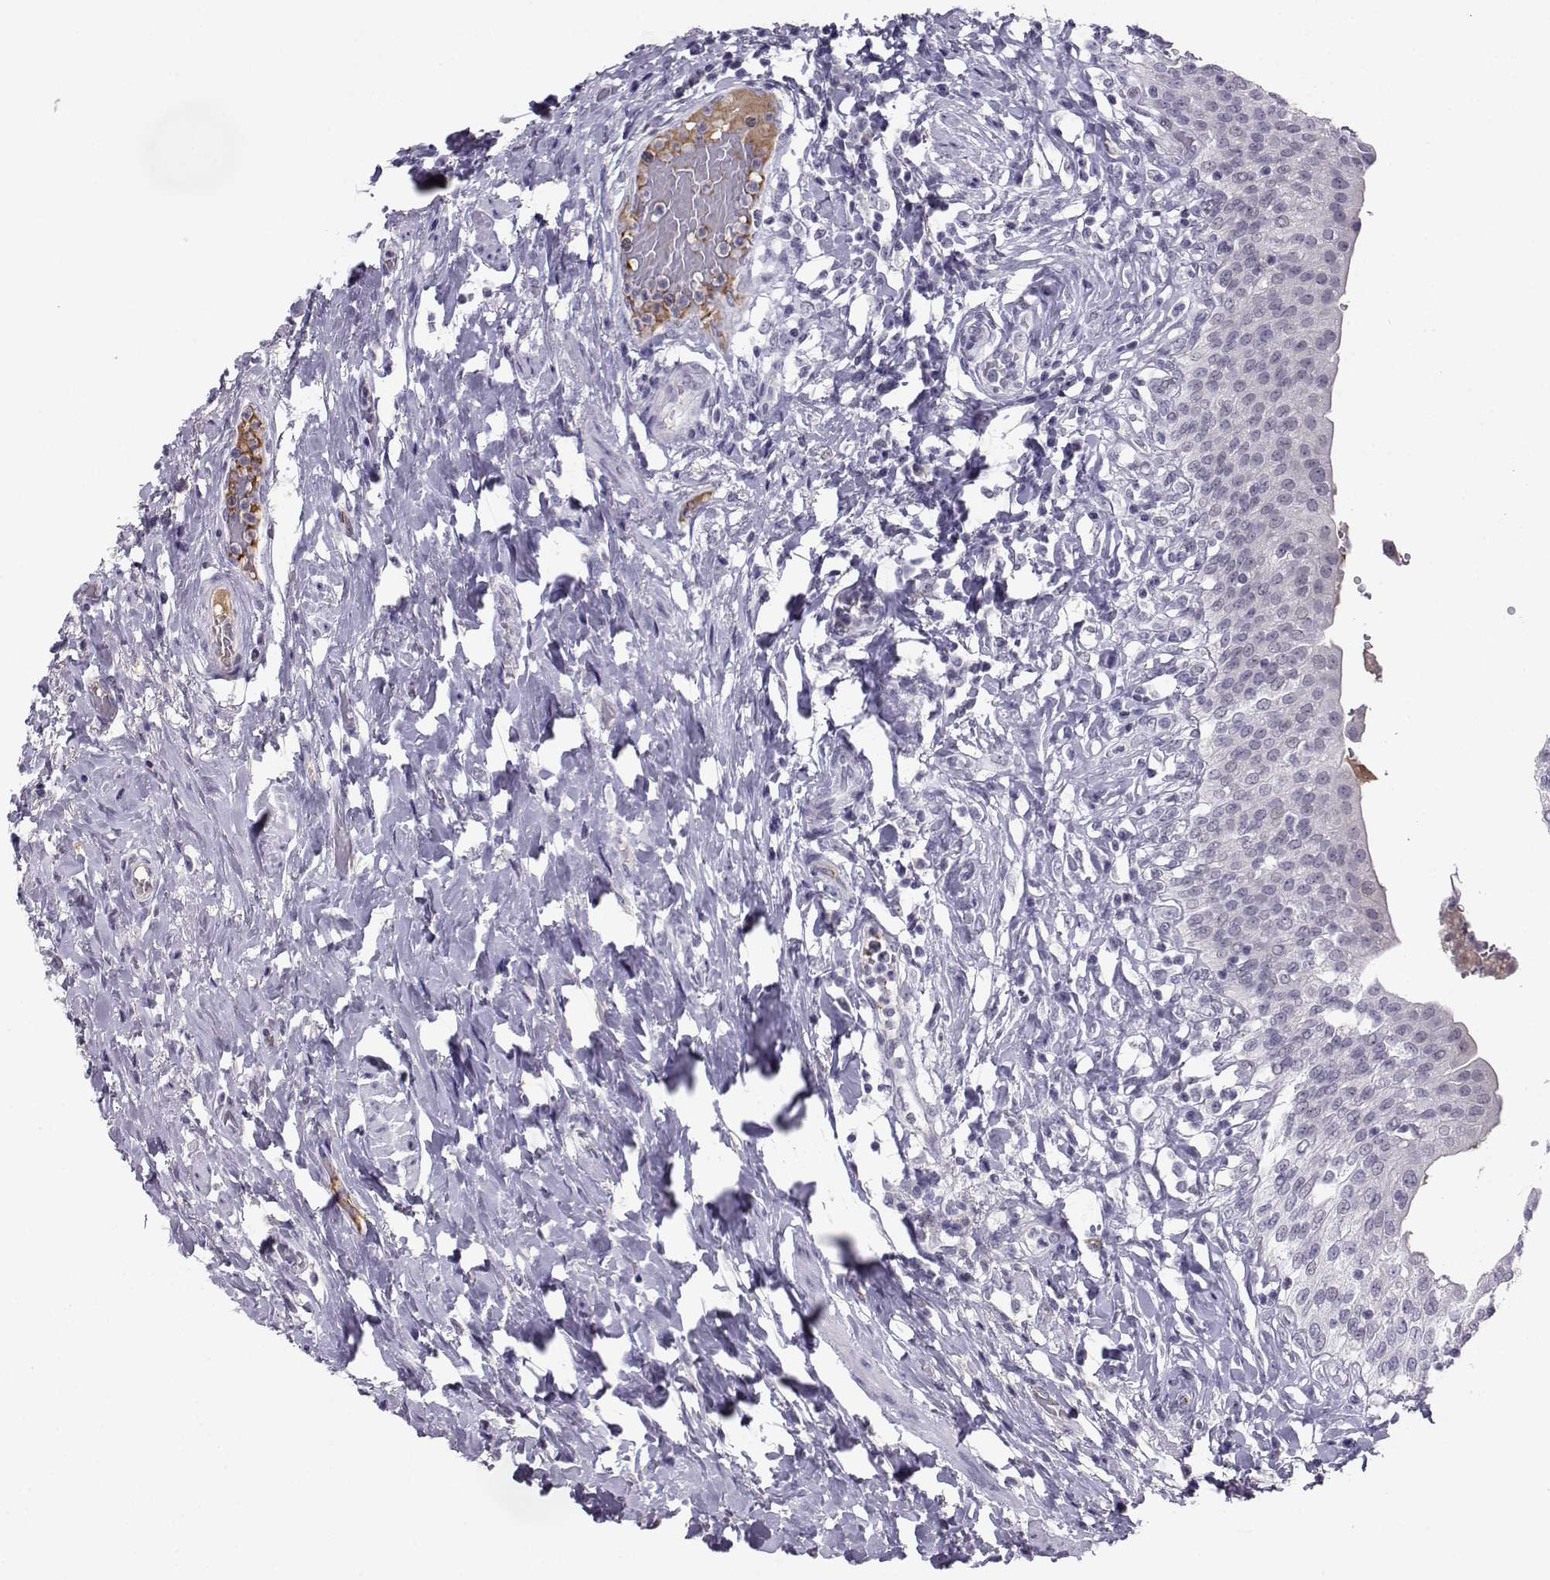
{"staining": {"intensity": "negative", "quantity": "none", "location": "none"}, "tissue": "urinary bladder", "cell_type": "Urothelial cells", "image_type": "normal", "snomed": [{"axis": "morphology", "description": "Normal tissue, NOS"}, {"axis": "morphology", "description": "Inflammation, NOS"}, {"axis": "topography", "description": "Urinary bladder"}], "caption": "The histopathology image displays no staining of urothelial cells in normal urinary bladder.", "gene": "LHX1", "patient": {"sex": "male", "age": 64}}